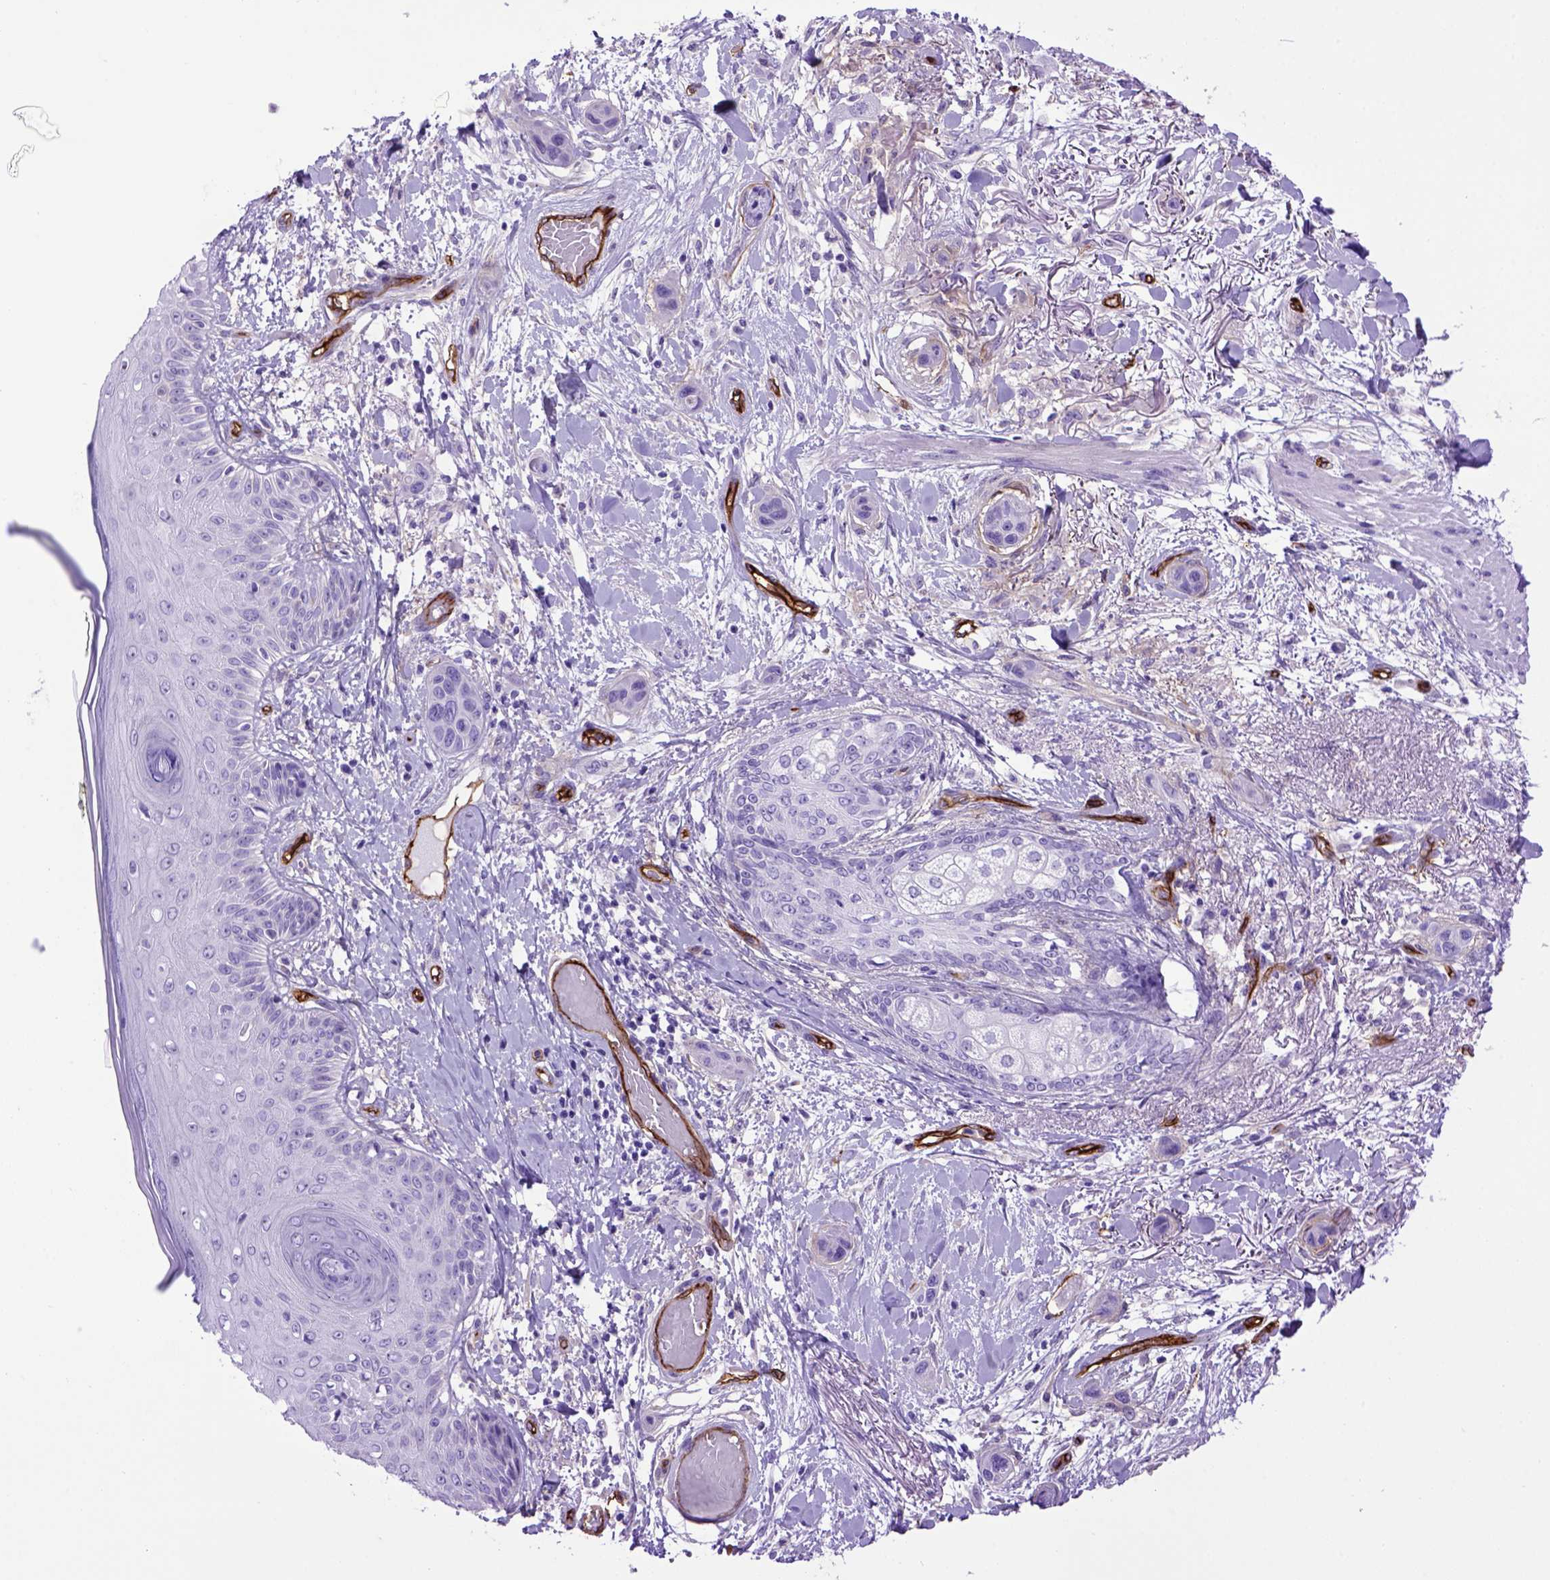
{"staining": {"intensity": "negative", "quantity": "none", "location": "none"}, "tissue": "skin cancer", "cell_type": "Tumor cells", "image_type": "cancer", "snomed": [{"axis": "morphology", "description": "Squamous cell carcinoma, NOS"}, {"axis": "topography", "description": "Skin"}], "caption": "Immunohistochemistry (IHC) image of neoplastic tissue: human skin cancer stained with DAB (3,3'-diaminobenzidine) demonstrates no significant protein staining in tumor cells.", "gene": "ENG", "patient": {"sex": "male", "age": 79}}